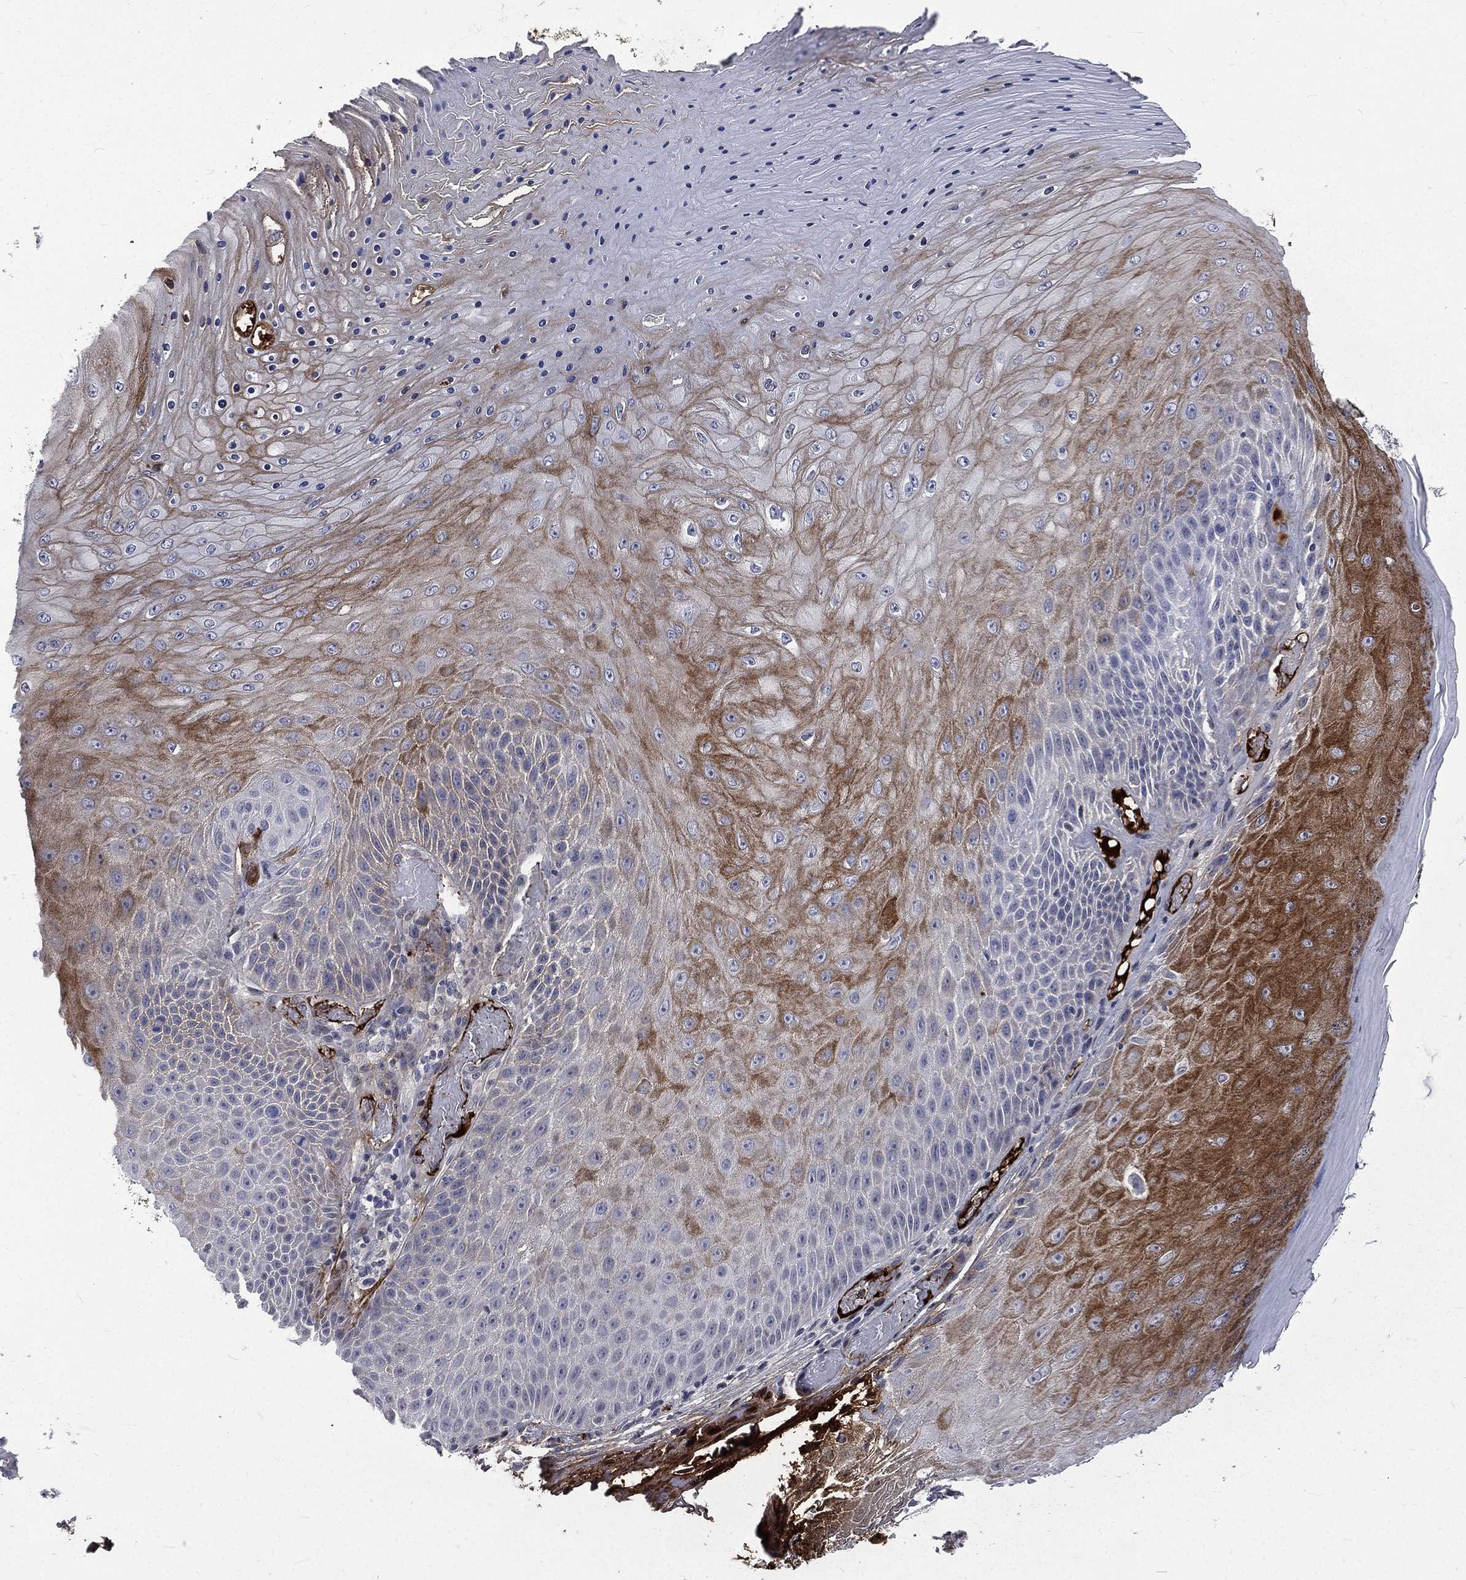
{"staining": {"intensity": "strong", "quantity": "<25%", "location": "cytoplasmic/membranous"}, "tissue": "skin cancer", "cell_type": "Tumor cells", "image_type": "cancer", "snomed": [{"axis": "morphology", "description": "Squamous cell carcinoma, NOS"}, {"axis": "topography", "description": "Skin"}], "caption": "This is a photomicrograph of IHC staining of skin cancer, which shows strong staining in the cytoplasmic/membranous of tumor cells.", "gene": "FGG", "patient": {"sex": "male", "age": 62}}